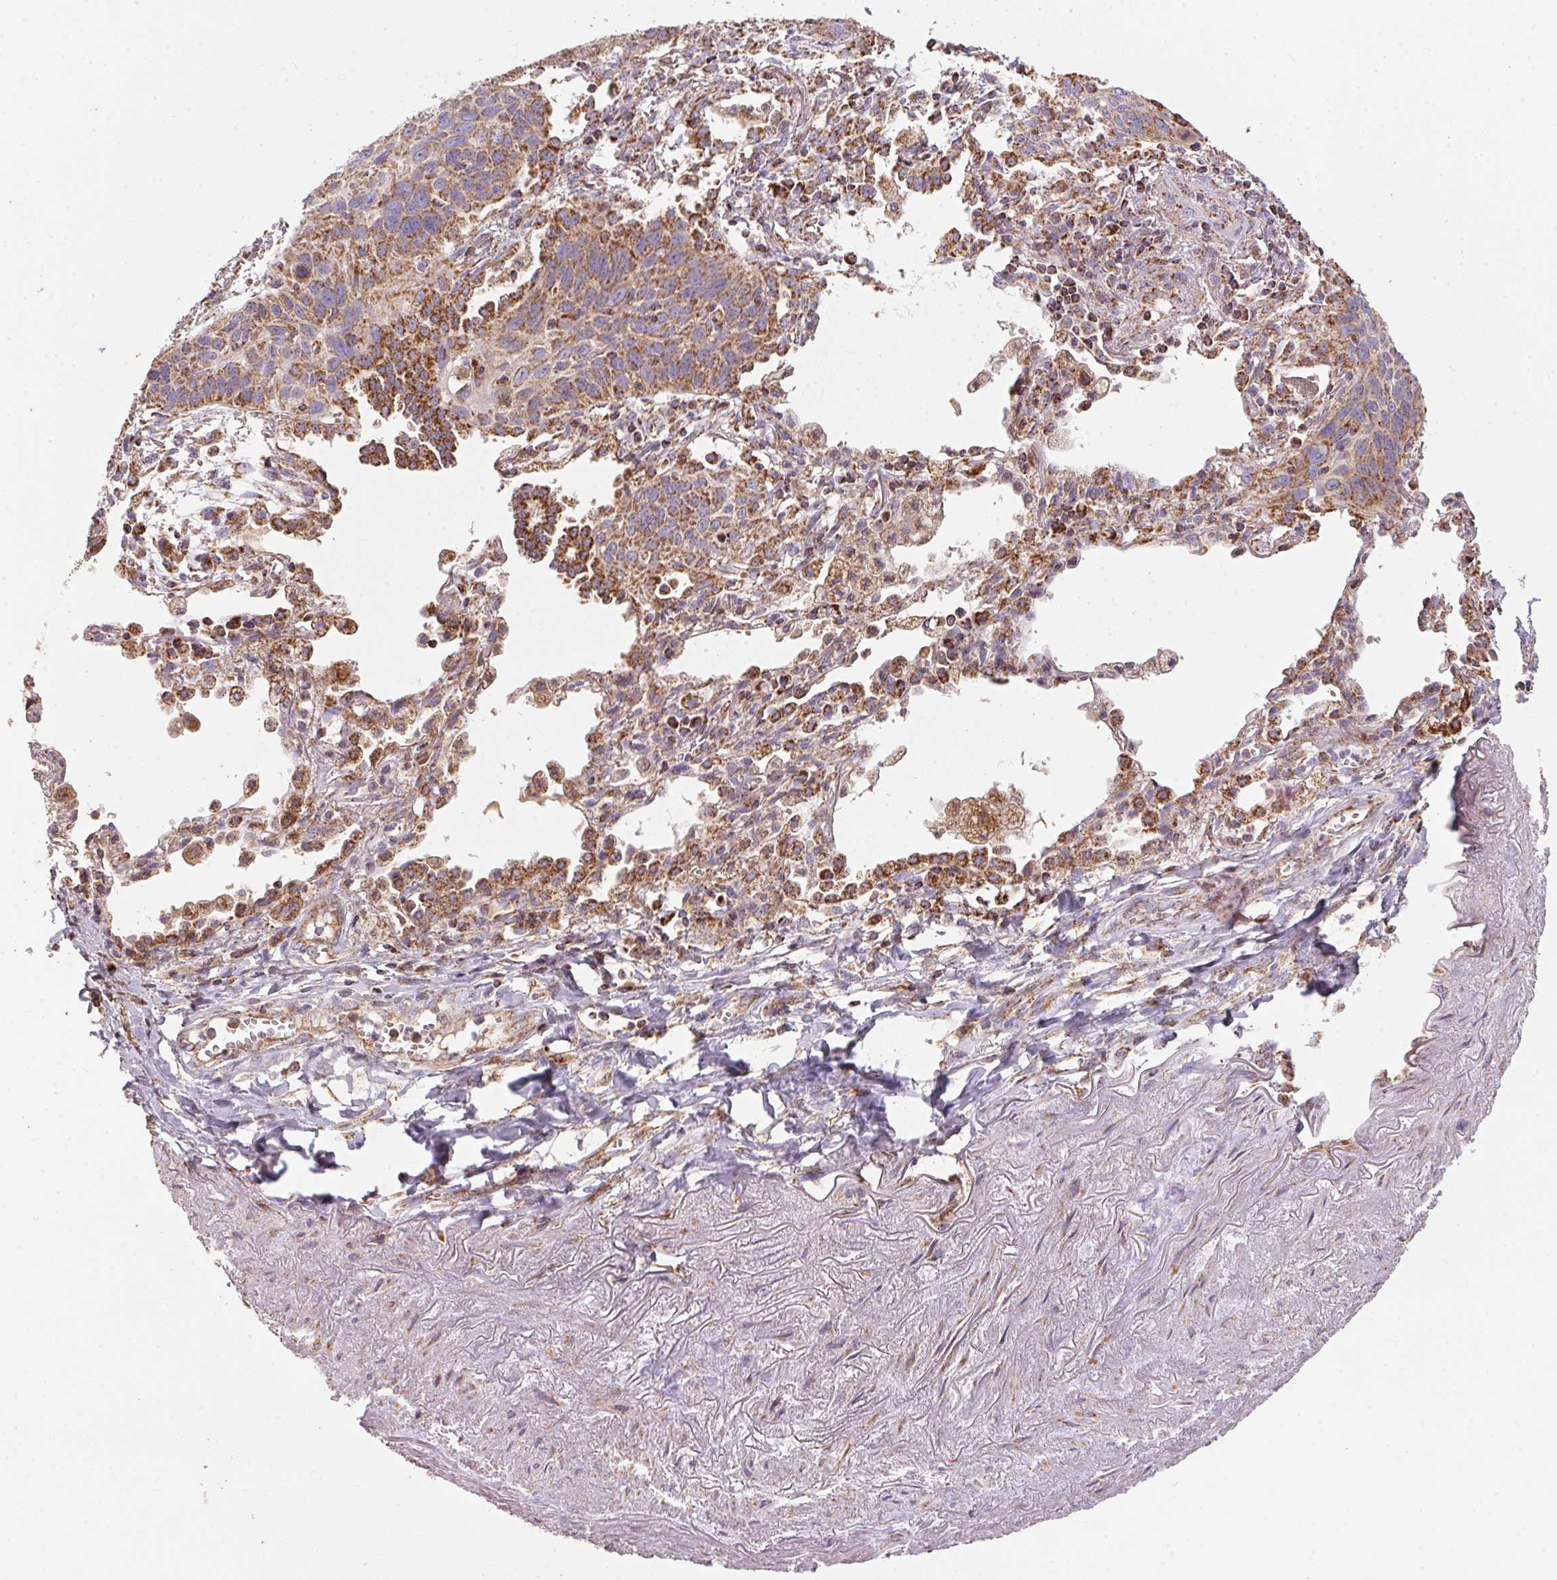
{"staining": {"intensity": "moderate", "quantity": ">75%", "location": "cytoplasmic/membranous"}, "tissue": "lung cancer", "cell_type": "Tumor cells", "image_type": "cancer", "snomed": [{"axis": "morphology", "description": "Squamous cell carcinoma, NOS"}, {"axis": "topography", "description": "Lung"}], "caption": "Lung cancer stained for a protein (brown) displays moderate cytoplasmic/membranous positive expression in approximately >75% of tumor cells.", "gene": "NDUFS2", "patient": {"sex": "male", "age": 71}}